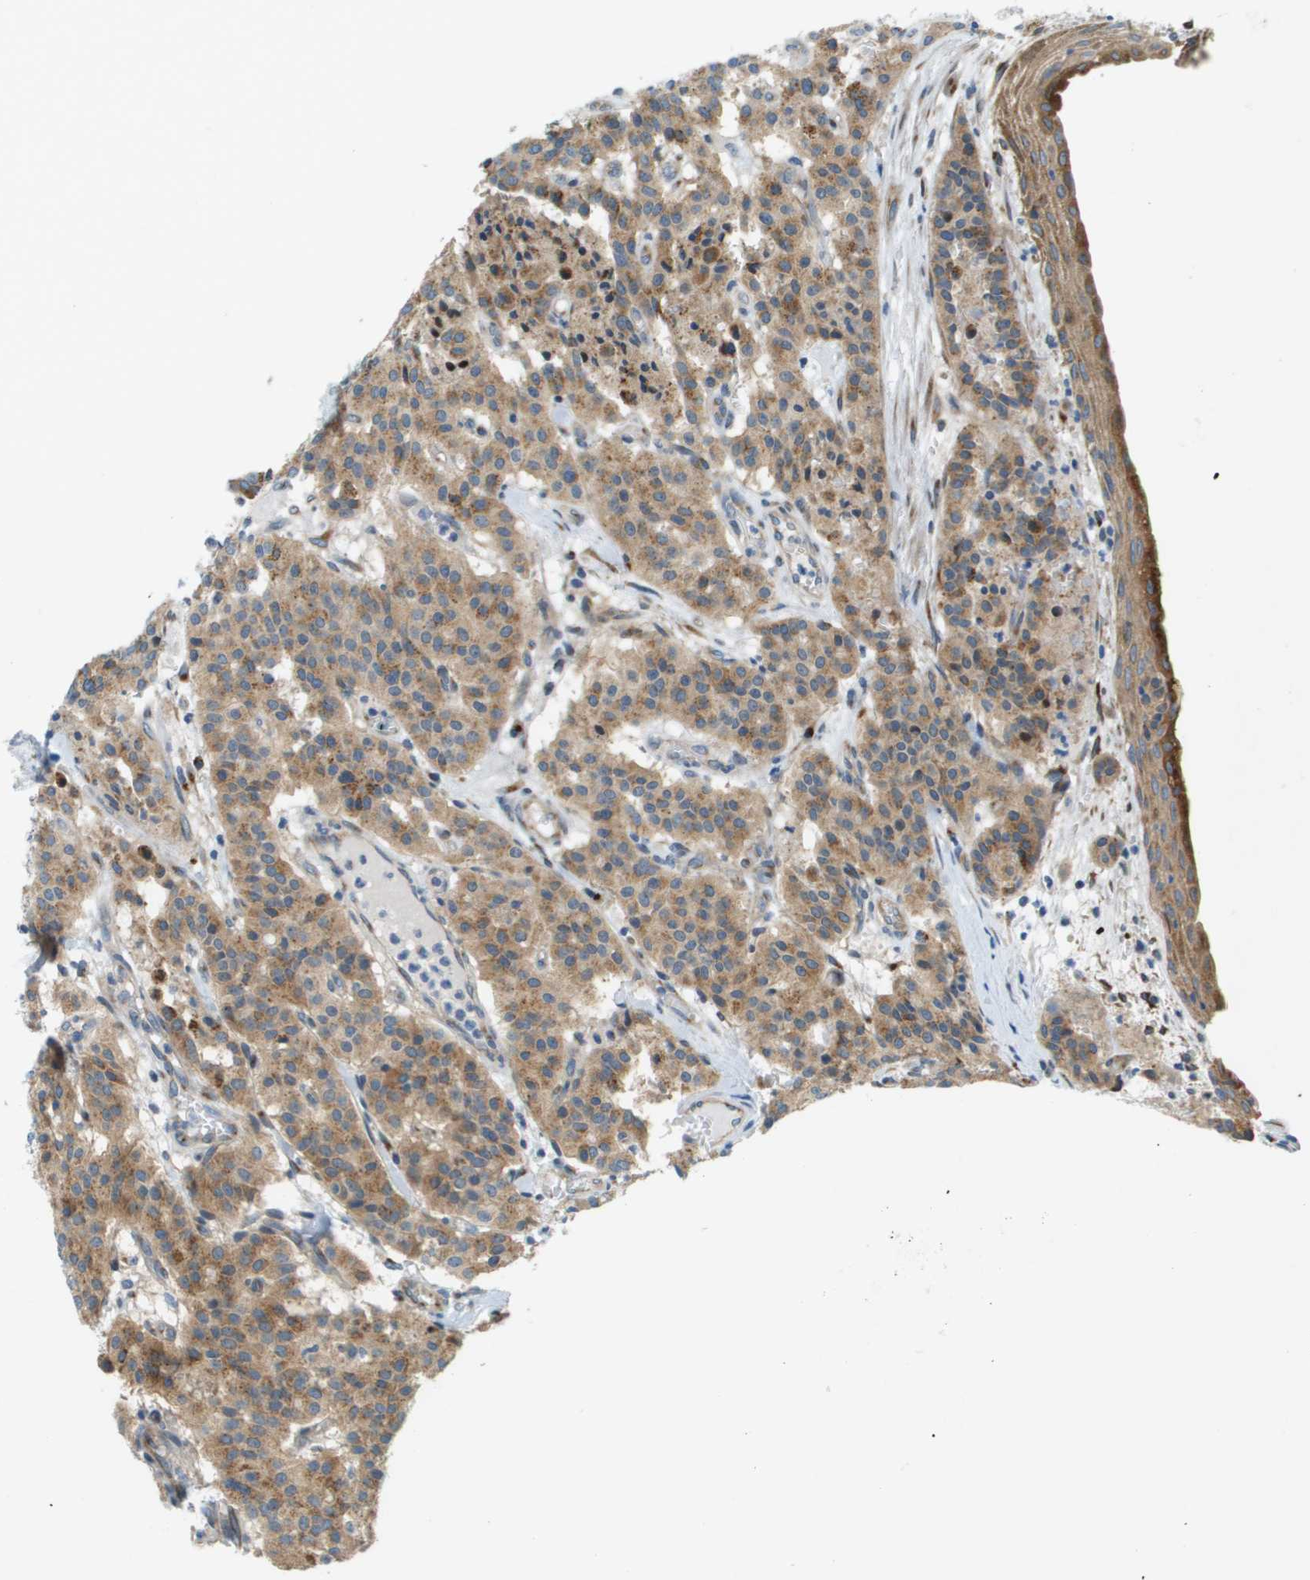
{"staining": {"intensity": "moderate", "quantity": ">75%", "location": "cytoplasmic/membranous"}, "tissue": "carcinoid", "cell_type": "Tumor cells", "image_type": "cancer", "snomed": [{"axis": "morphology", "description": "Carcinoid, malignant, NOS"}, {"axis": "topography", "description": "Lung"}], "caption": "Carcinoid tissue demonstrates moderate cytoplasmic/membranous expression in approximately >75% of tumor cells", "gene": "ACBD3", "patient": {"sex": "male", "age": 30}}